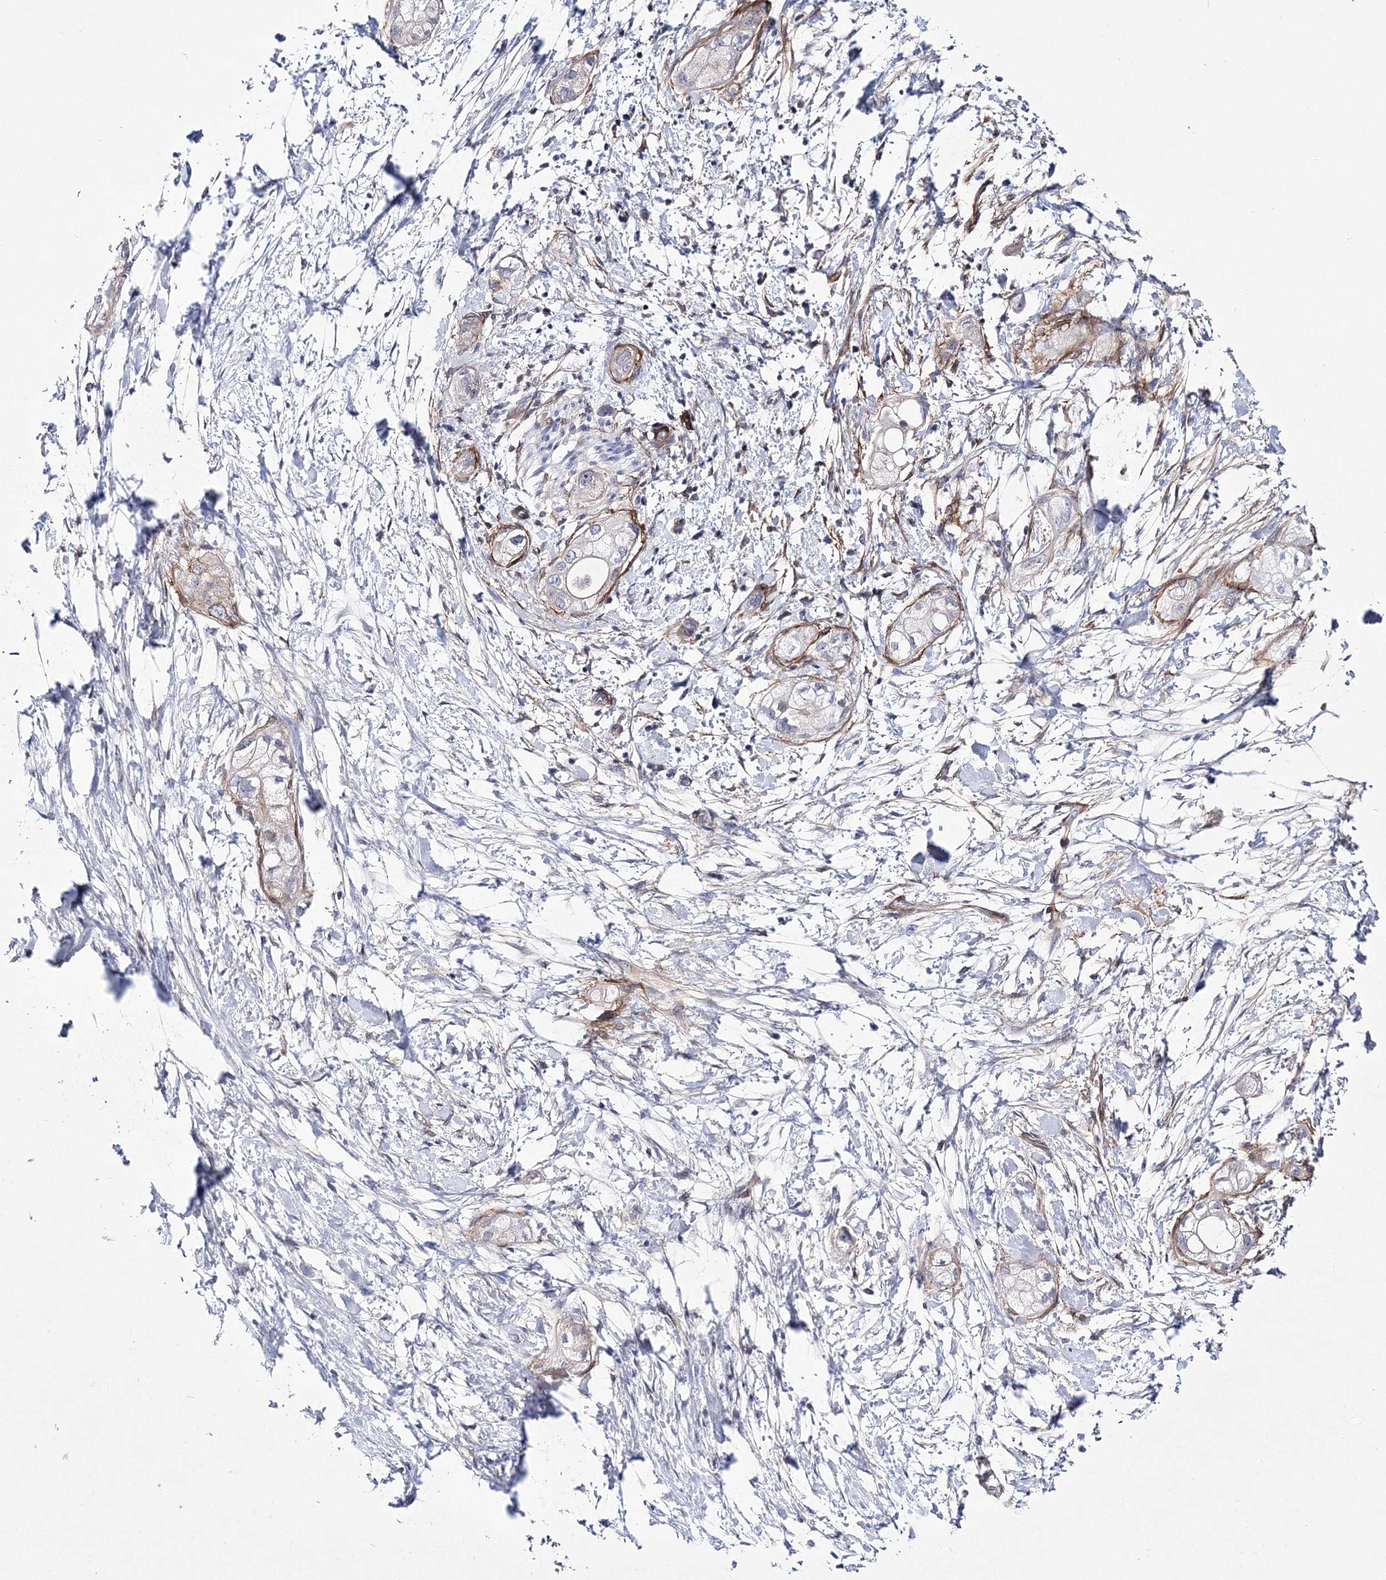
{"staining": {"intensity": "negative", "quantity": "none", "location": "none"}, "tissue": "pancreatic cancer", "cell_type": "Tumor cells", "image_type": "cancer", "snomed": [{"axis": "morphology", "description": "Adenocarcinoma, NOS"}, {"axis": "topography", "description": "Pancreas"}], "caption": "This is a micrograph of IHC staining of pancreatic cancer, which shows no positivity in tumor cells. The staining is performed using DAB (3,3'-diaminobenzidine) brown chromogen with nuclei counter-stained in using hematoxylin.", "gene": "ANO1", "patient": {"sex": "male", "age": 58}}